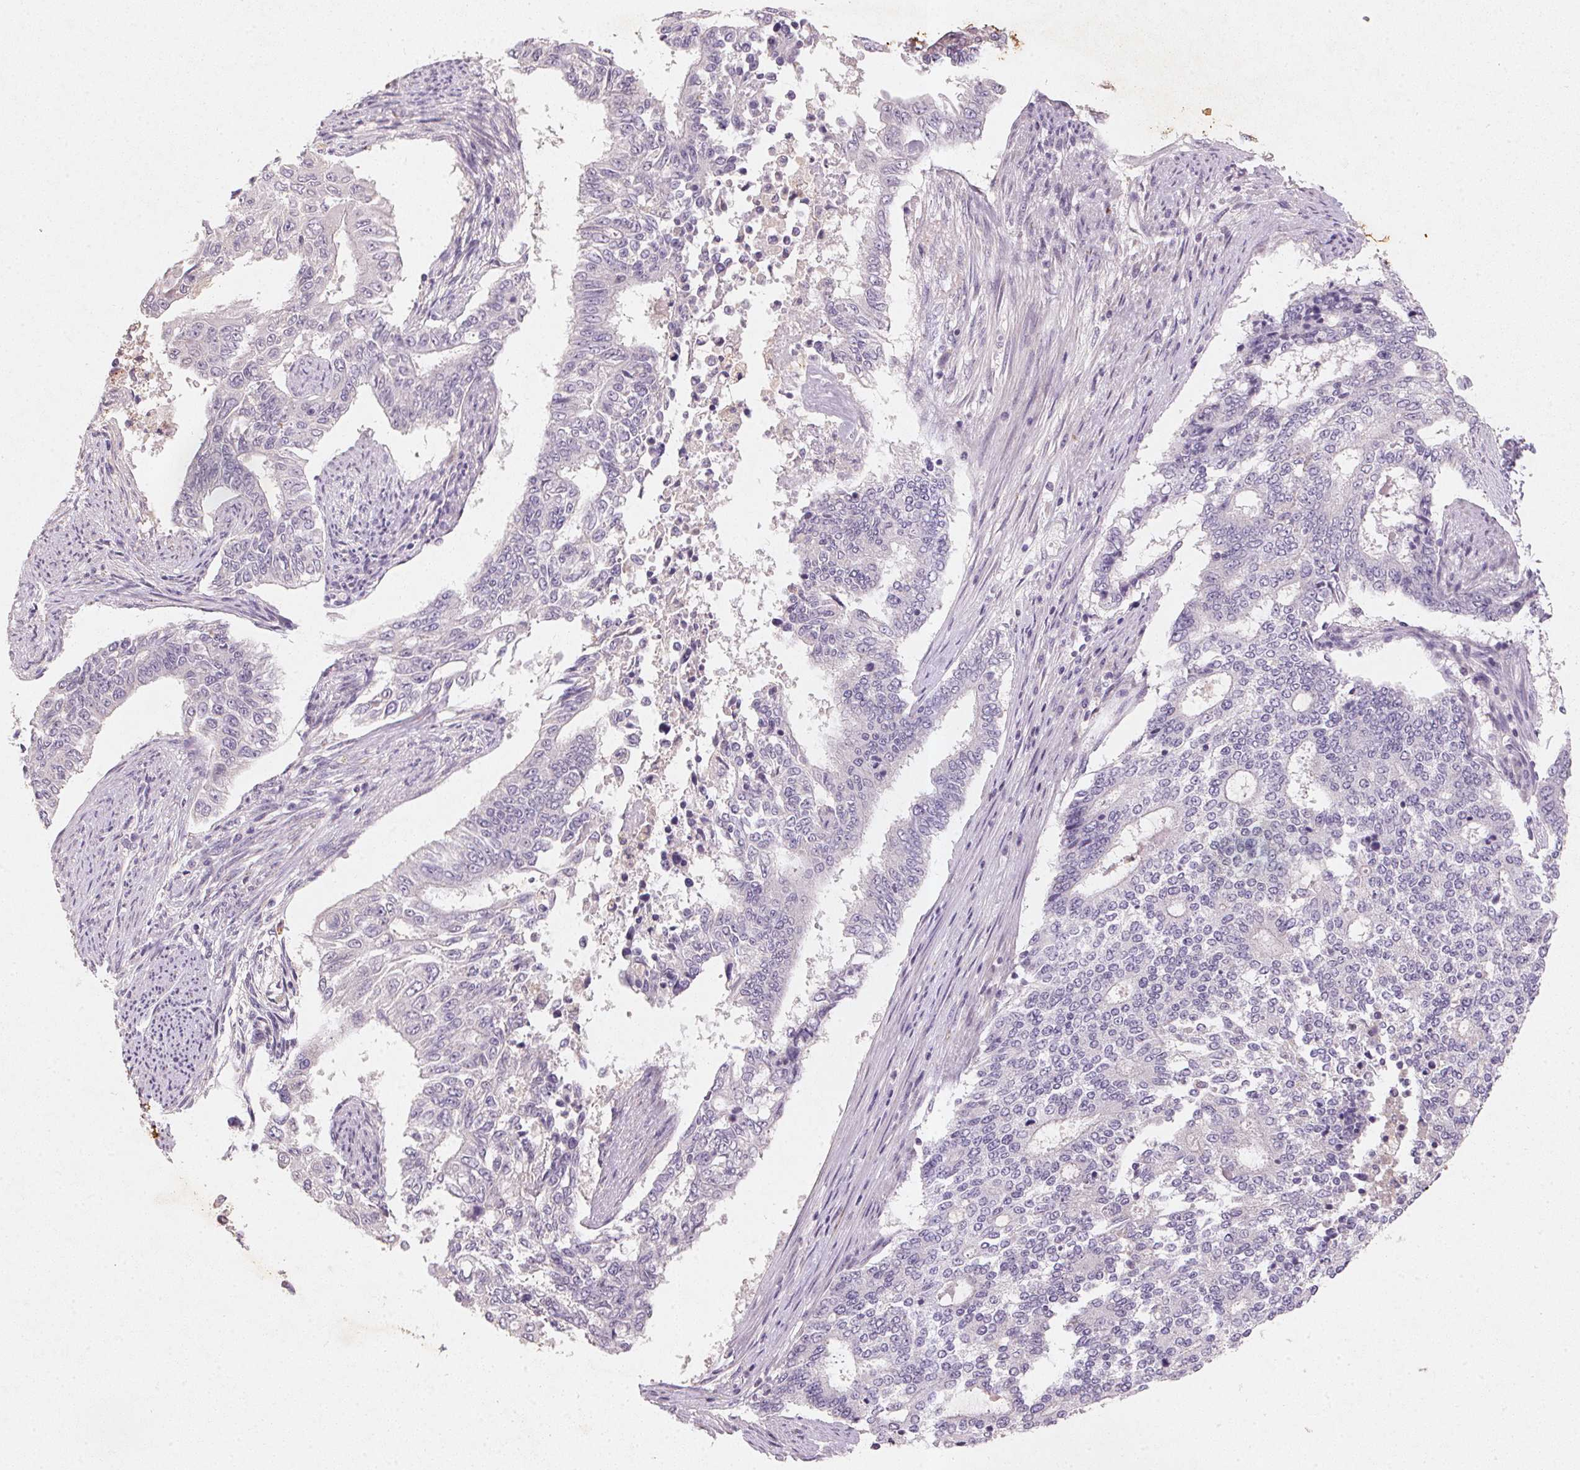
{"staining": {"intensity": "negative", "quantity": "none", "location": "none"}, "tissue": "endometrial cancer", "cell_type": "Tumor cells", "image_type": "cancer", "snomed": [{"axis": "morphology", "description": "Adenocarcinoma, NOS"}, {"axis": "topography", "description": "Uterus"}], "caption": "The histopathology image demonstrates no staining of tumor cells in endometrial cancer (adenocarcinoma).", "gene": "CXCL5", "patient": {"sex": "female", "age": 59}}